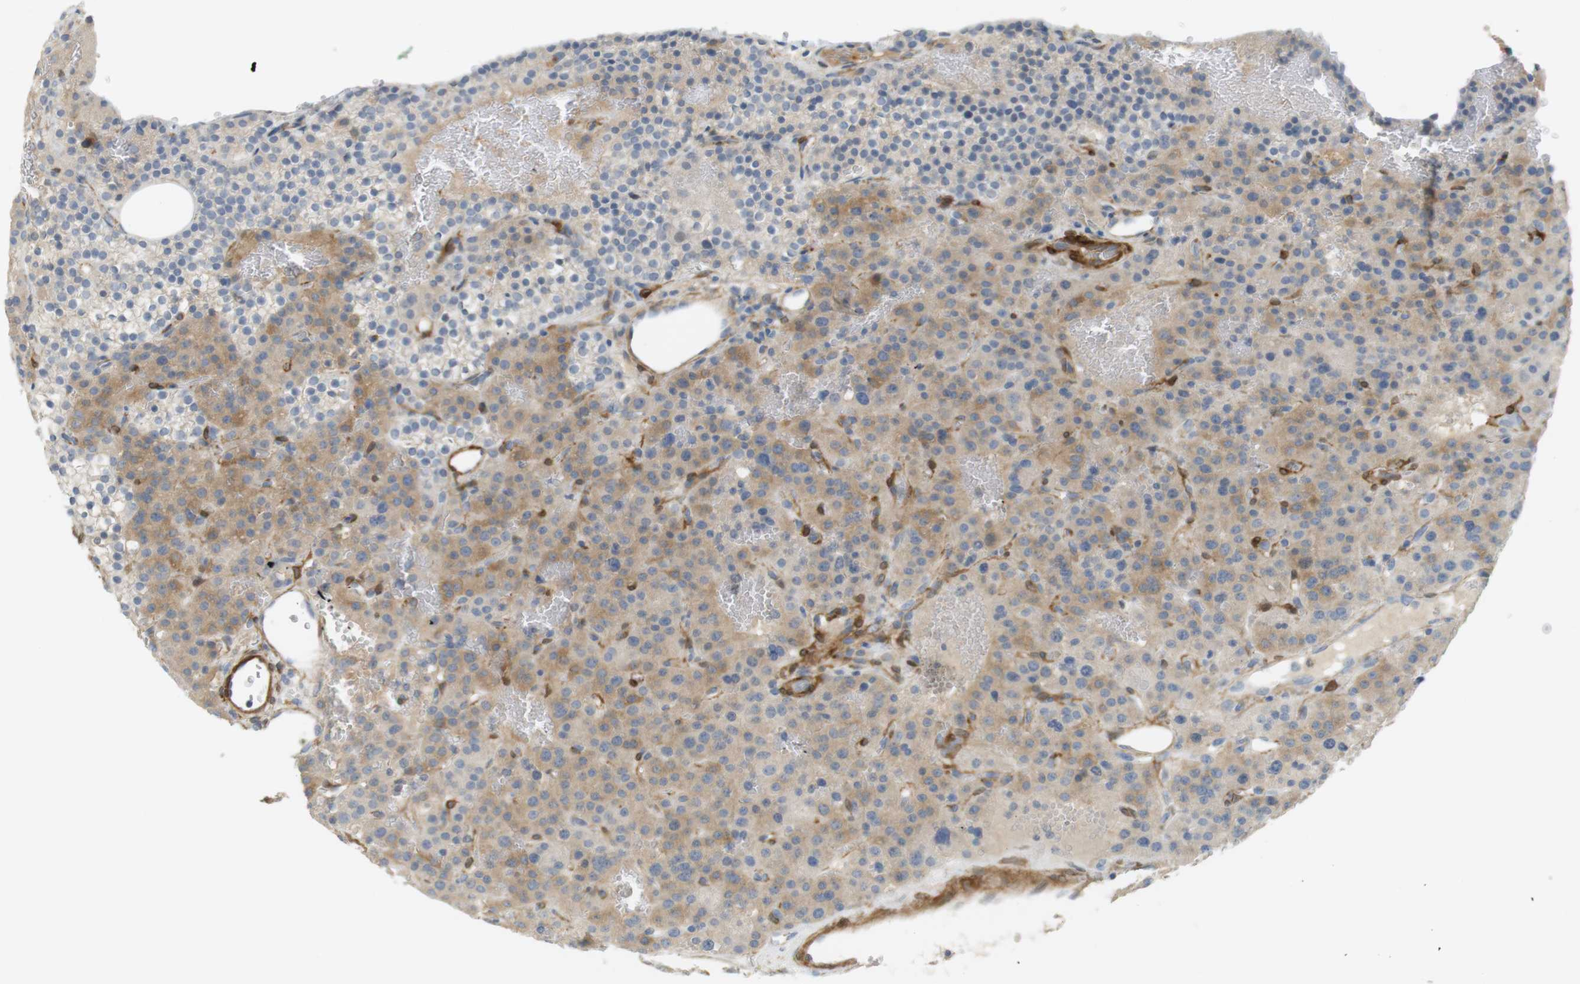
{"staining": {"intensity": "weak", "quantity": "25%-75%", "location": "cytoplasmic/membranous"}, "tissue": "parathyroid gland", "cell_type": "Glandular cells", "image_type": "normal", "snomed": [{"axis": "morphology", "description": "Normal tissue, NOS"}, {"axis": "morphology", "description": "Adenoma, NOS"}, {"axis": "topography", "description": "Parathyroid gland"}], "caption": "The image exhibits a brown stain indicating the presence of a protein in the cytoplasmic/membranous of glandular cells in parathyroid gland. Using DAB (brown) and hematoxylin (blue) stains, captured at high magnification using brightfield microscopy.", "gene": "PDE3A", "patient": {"sex": "female", "age": 81}}